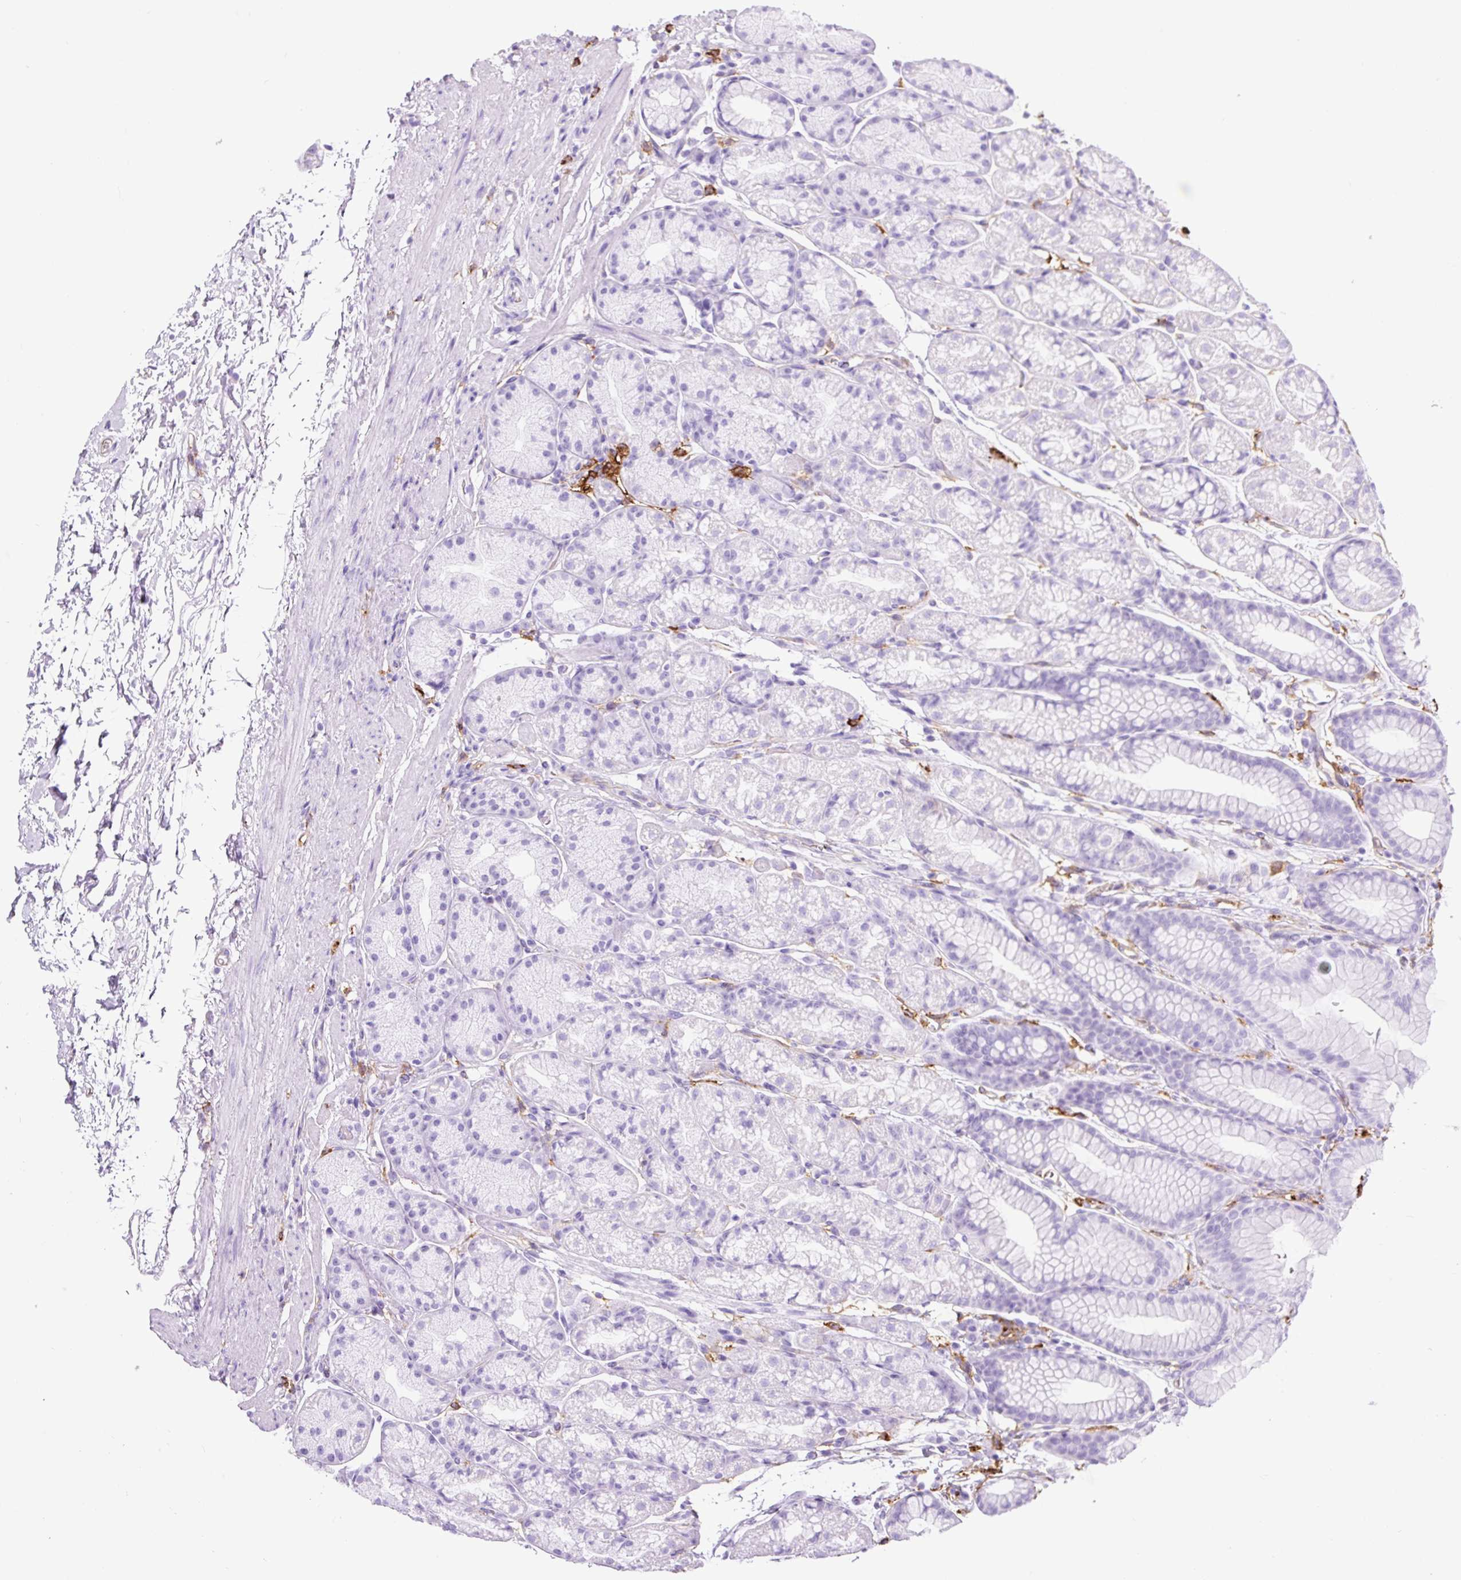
{"staining": {"intensity": "moderate", "quantity": "<25%", "location": "cytoplasmic/membranous"}, "tissue": "stomach", "cell_type": "Glandular cells", "image_type": "normal", "snomed": [{"axis": "morphology", "description": "Normal tissue, NOS"}, {"axis": "topography", "description": "Stomach, lower"}], "caption": "IHC (DAB (3,3'-diaminobenzidine)) staining of benign stomach shows moderate cytoplasmic/membranous protein positivity in approximately <25% of glandular cells. (DAB = brown stain, brightfield microscopy at high magnification).", "gene": "HLA", "patient": {"sex": "male", "age": 67}}